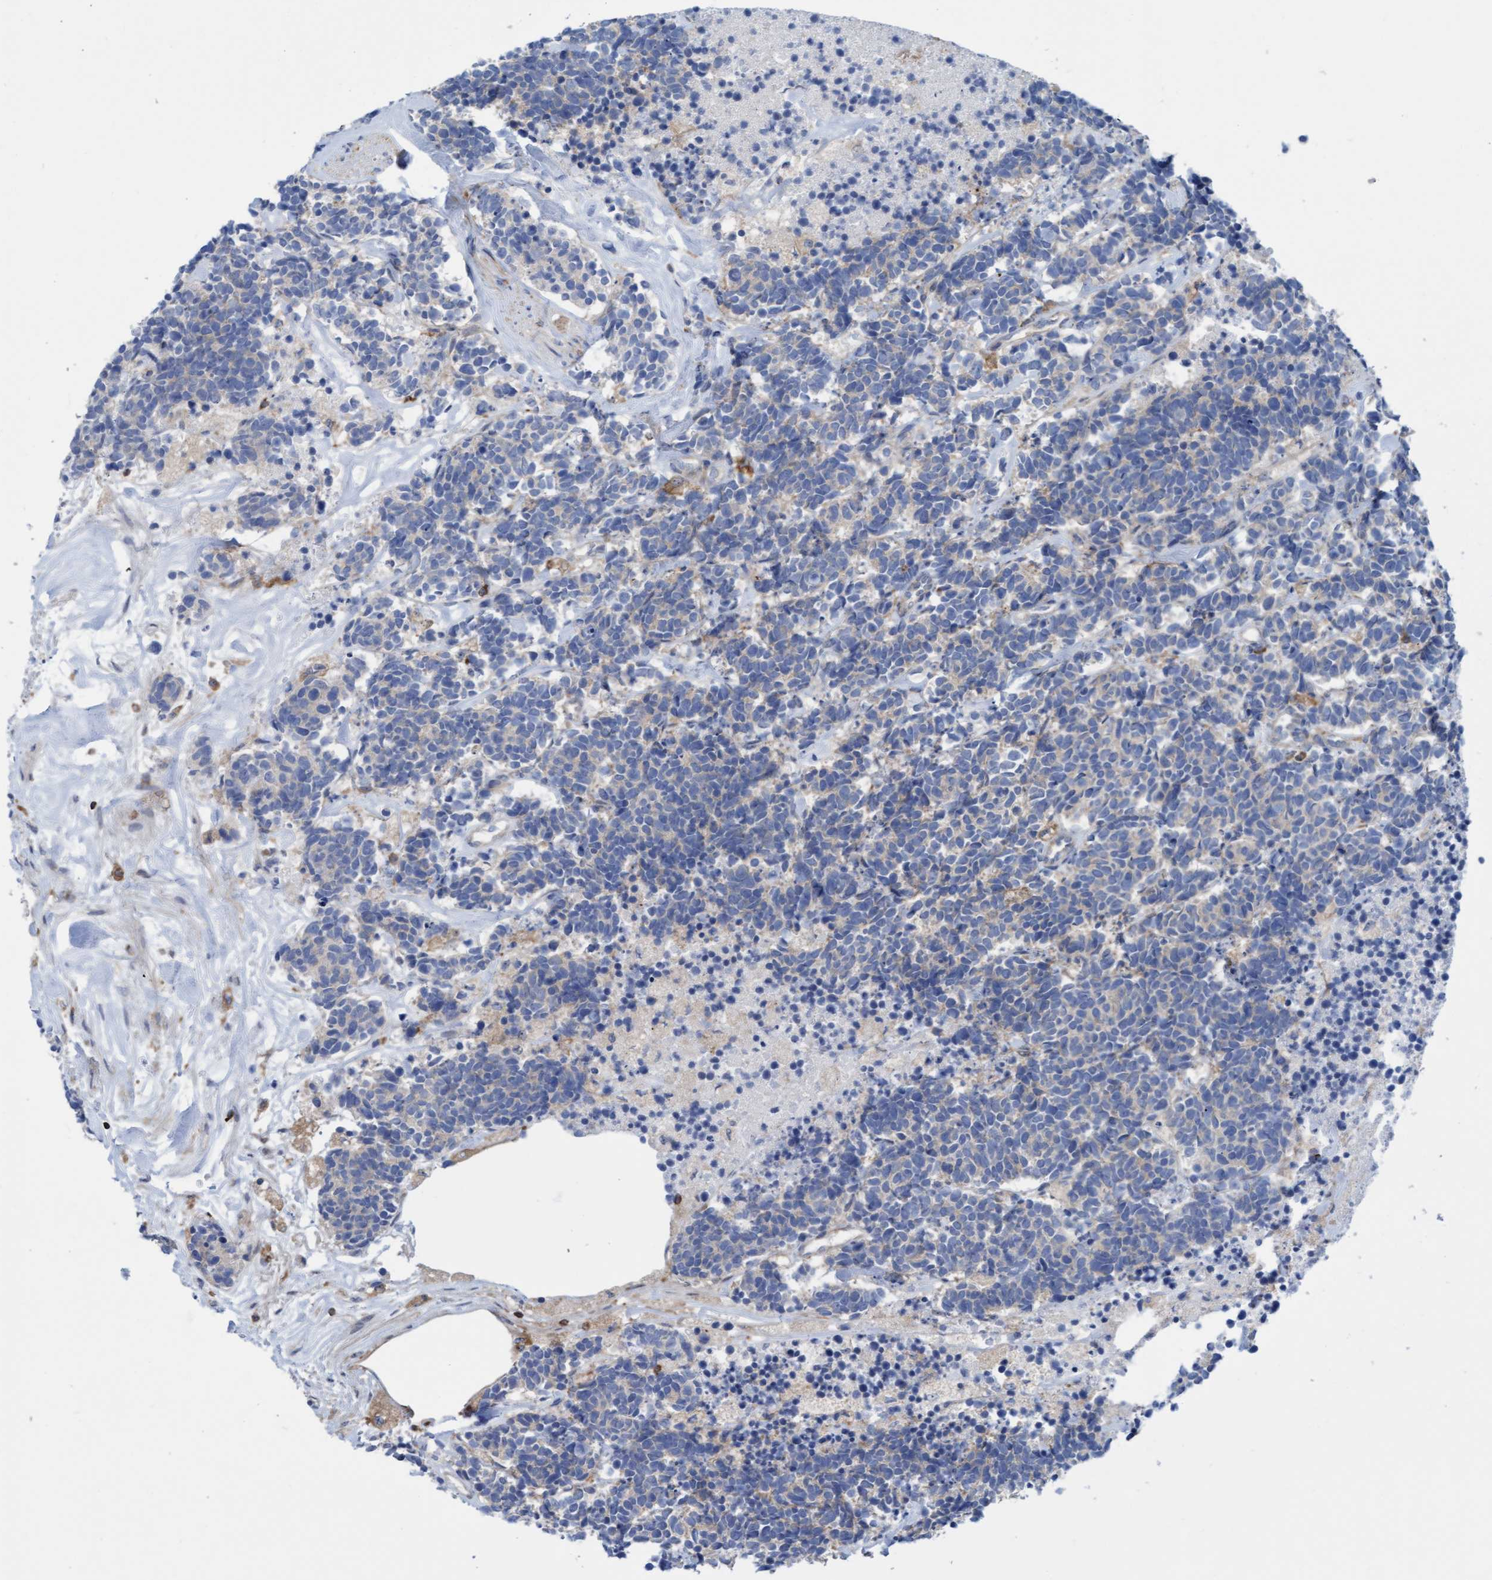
{"staining": {"intensity": "negative", "quantity": "none", "location": "none"}, "tissue": "carcinoid", "cell_type": "Tumor cells", "image_type": "cancer", "snomed": [{"axis": "morphology", "description": "Carcinoma, NOS"}, {"axis": "morphology", "description": "Carcinoid, malignant, NOS"}, {"axis": "topography", "description": "Urinary bladder"}], "caption": "A histopathology image of human carcinoid is negative for staining in tumor cells.", "gene": "FNBP1", "patient": {"sex": "male", "age": 57}}